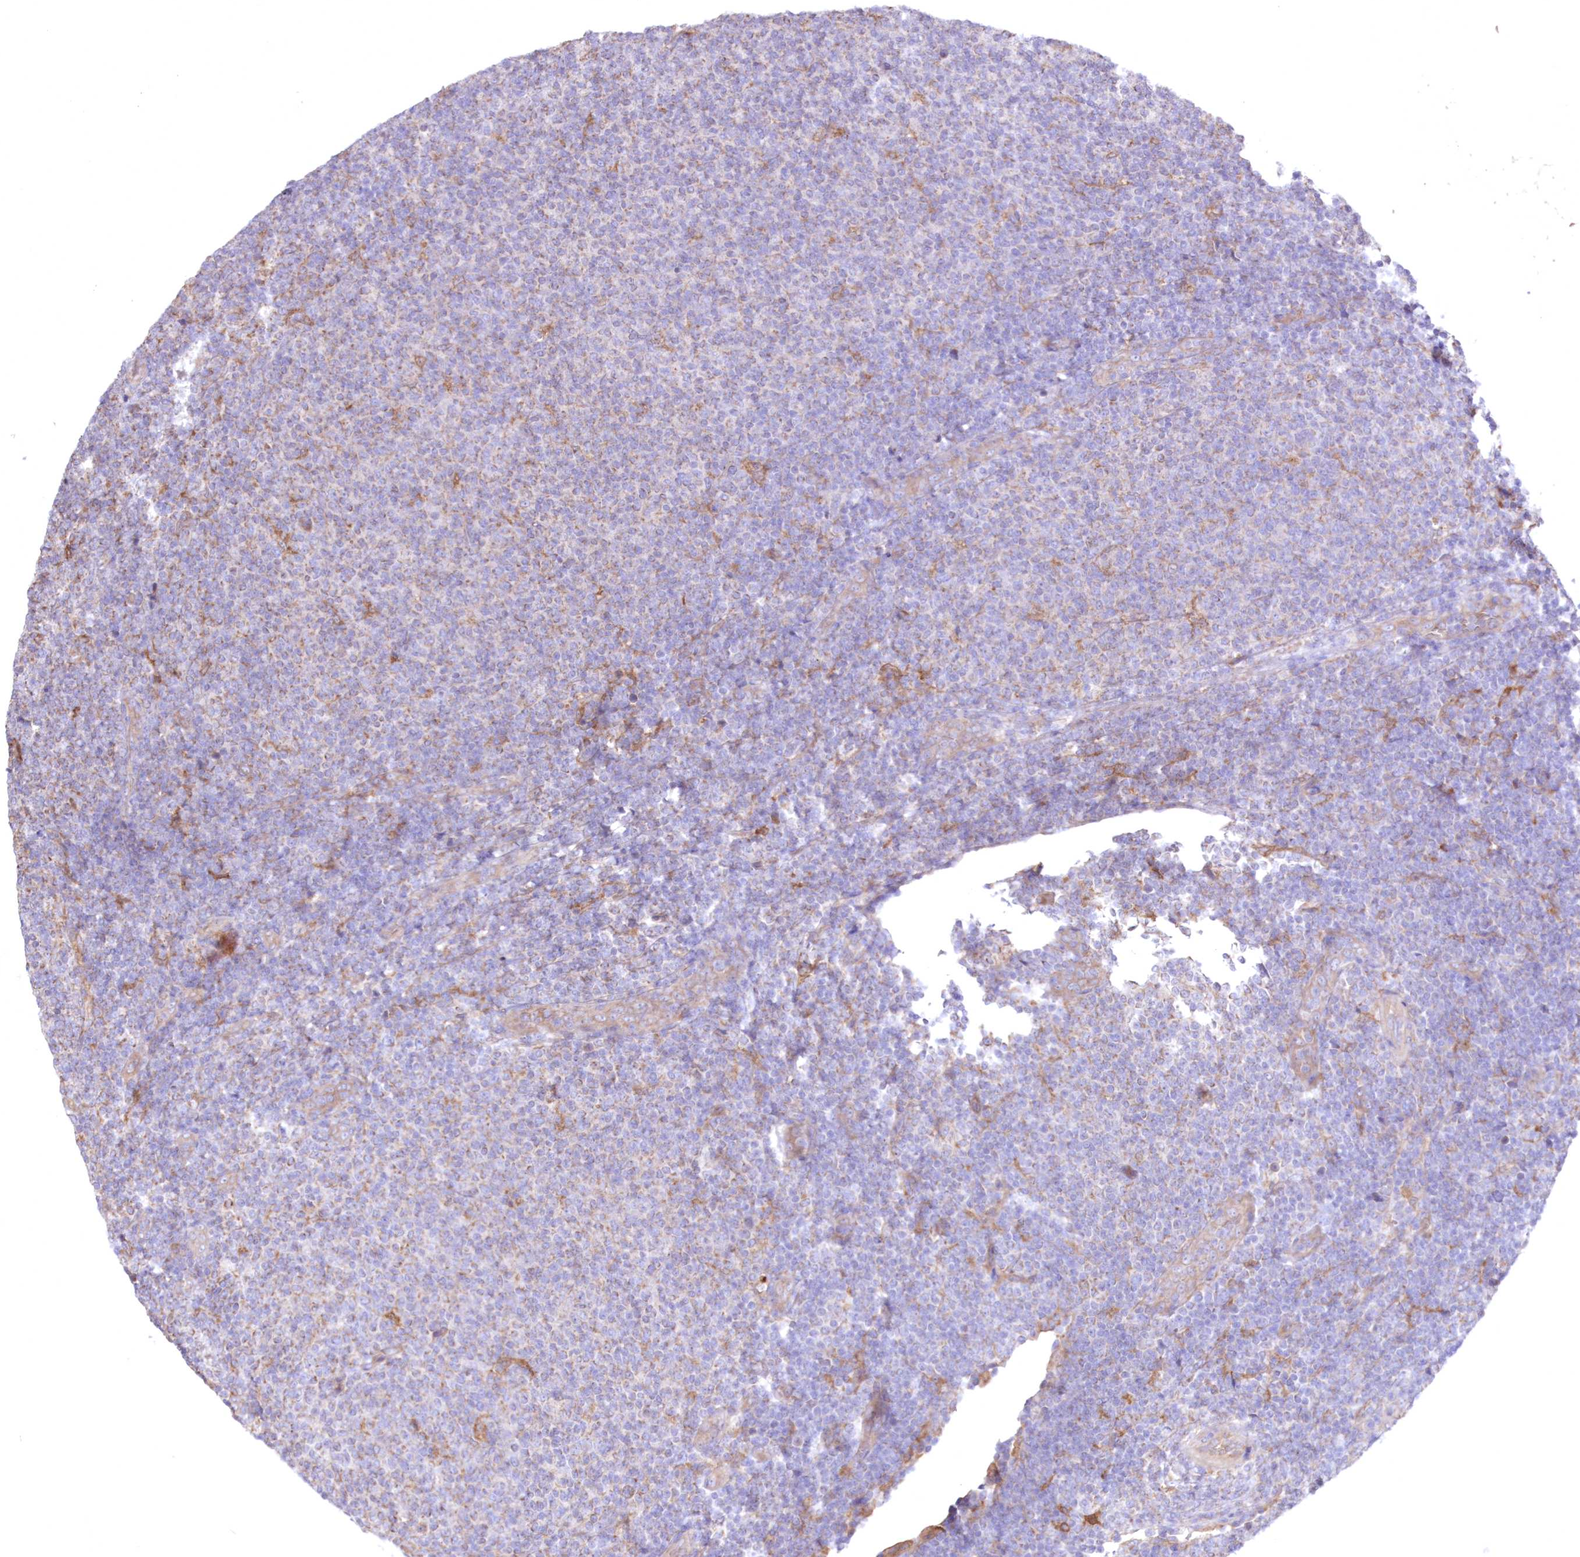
{"staining": {"intensity": "negative", "quantity": "none", "location": "none"}, "tissue": "lymphoma", "cell_type": "Tumor cells", "image_type": "cancer", "snomed": [{"axis": "morphology", "description": "Malignant lymphoma, non-Hodgkin's type, Low grade"}, {"axis": "topography", "description": "Lymph node"}], "caption": "Tumor cells show no significant protein staining in lymphoma.", "gene": "FCHO2", "patient": {"sex": "male", "age": 66}}